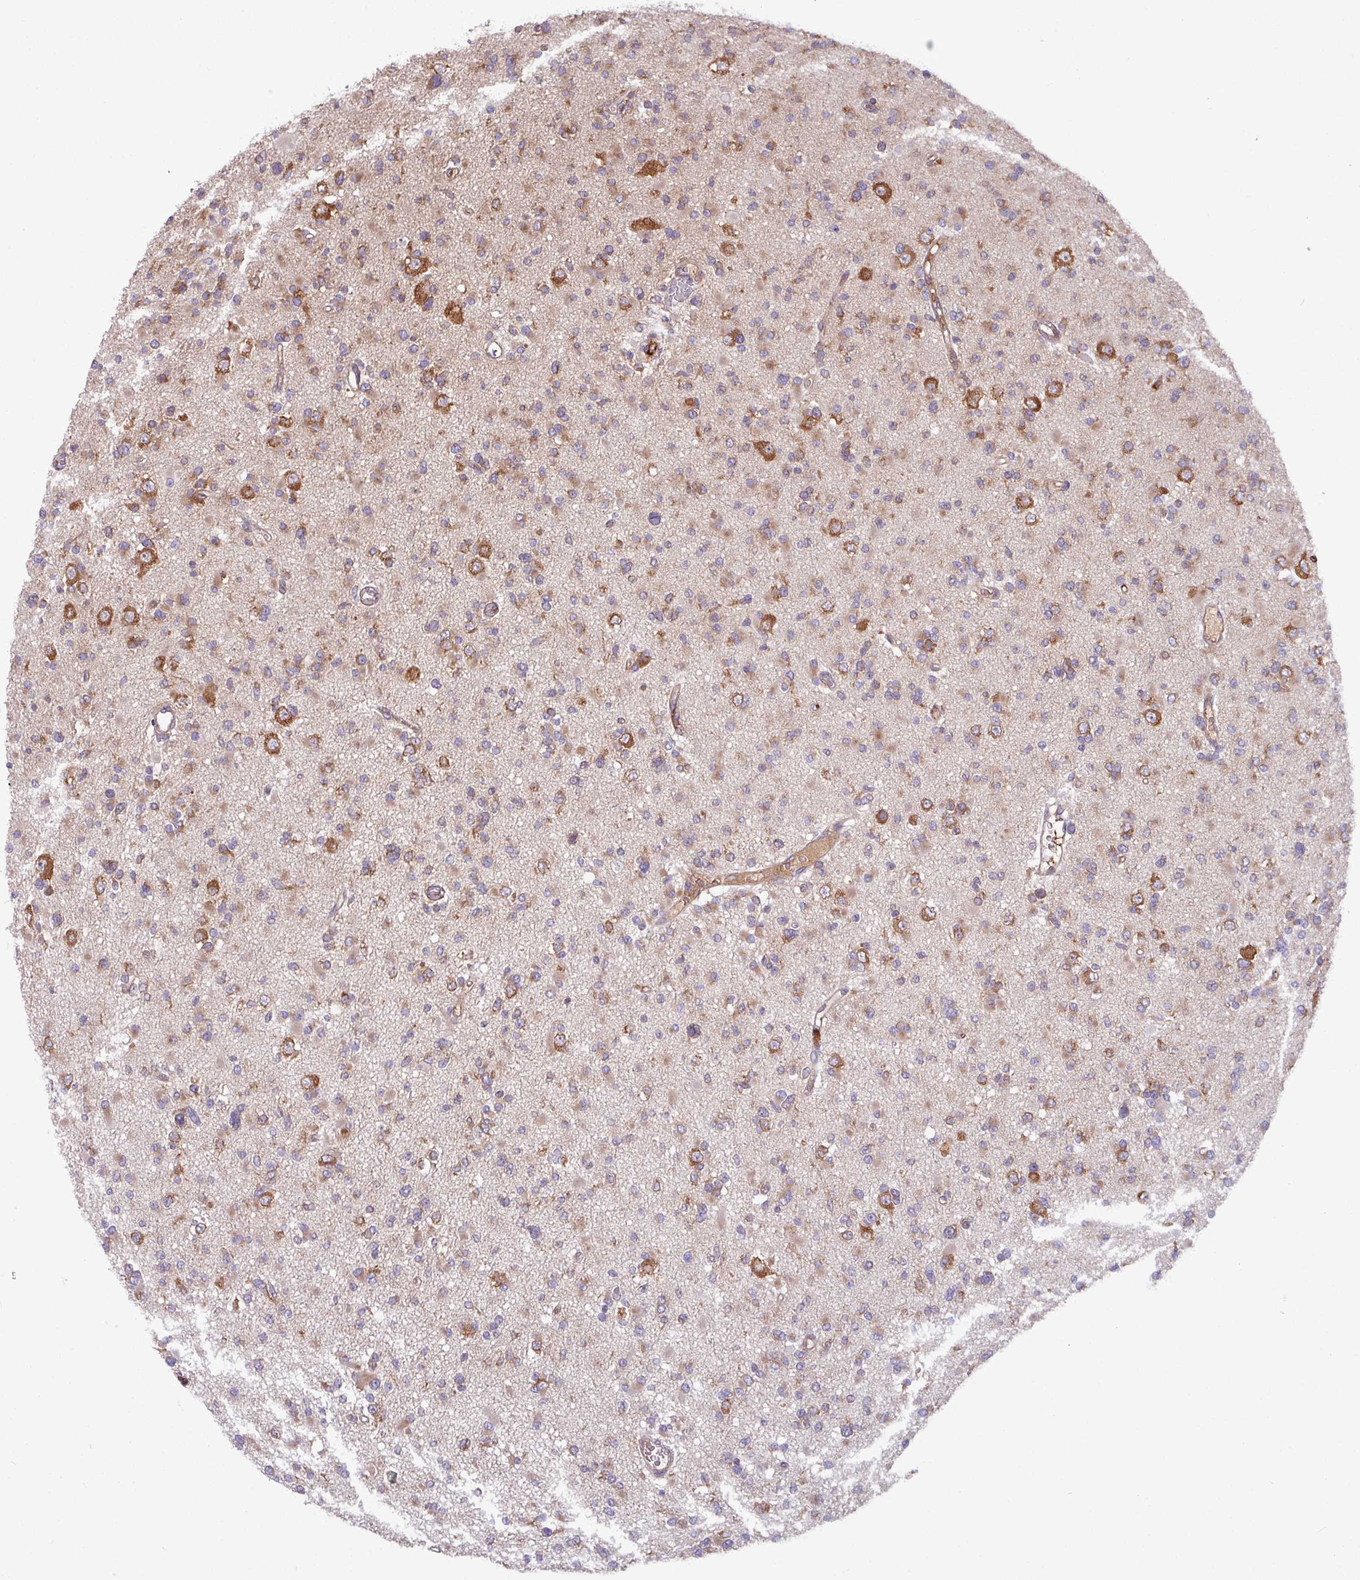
{"staining": {"intensity": "strong", "quantity": "<25%", "location": "cytoplasmic/membranous"}, "tissue": "glioma", "cell_type": "Tumor cells", "image_type": "cancer", "snomed": [{"axis": "morphology", "description": "Glioma, malignant, Low grade"}, {"axis": "topography", "description": "Brain"}], "caption": "Strong cytoplasmic/membranous expression for a protein is present in about <25% of tumor cells of malignant glioma (low-grade) using immunohistochemistry (IHC).", "gene": "LSM12", "patient": {"sex": "female", "age": 22}}